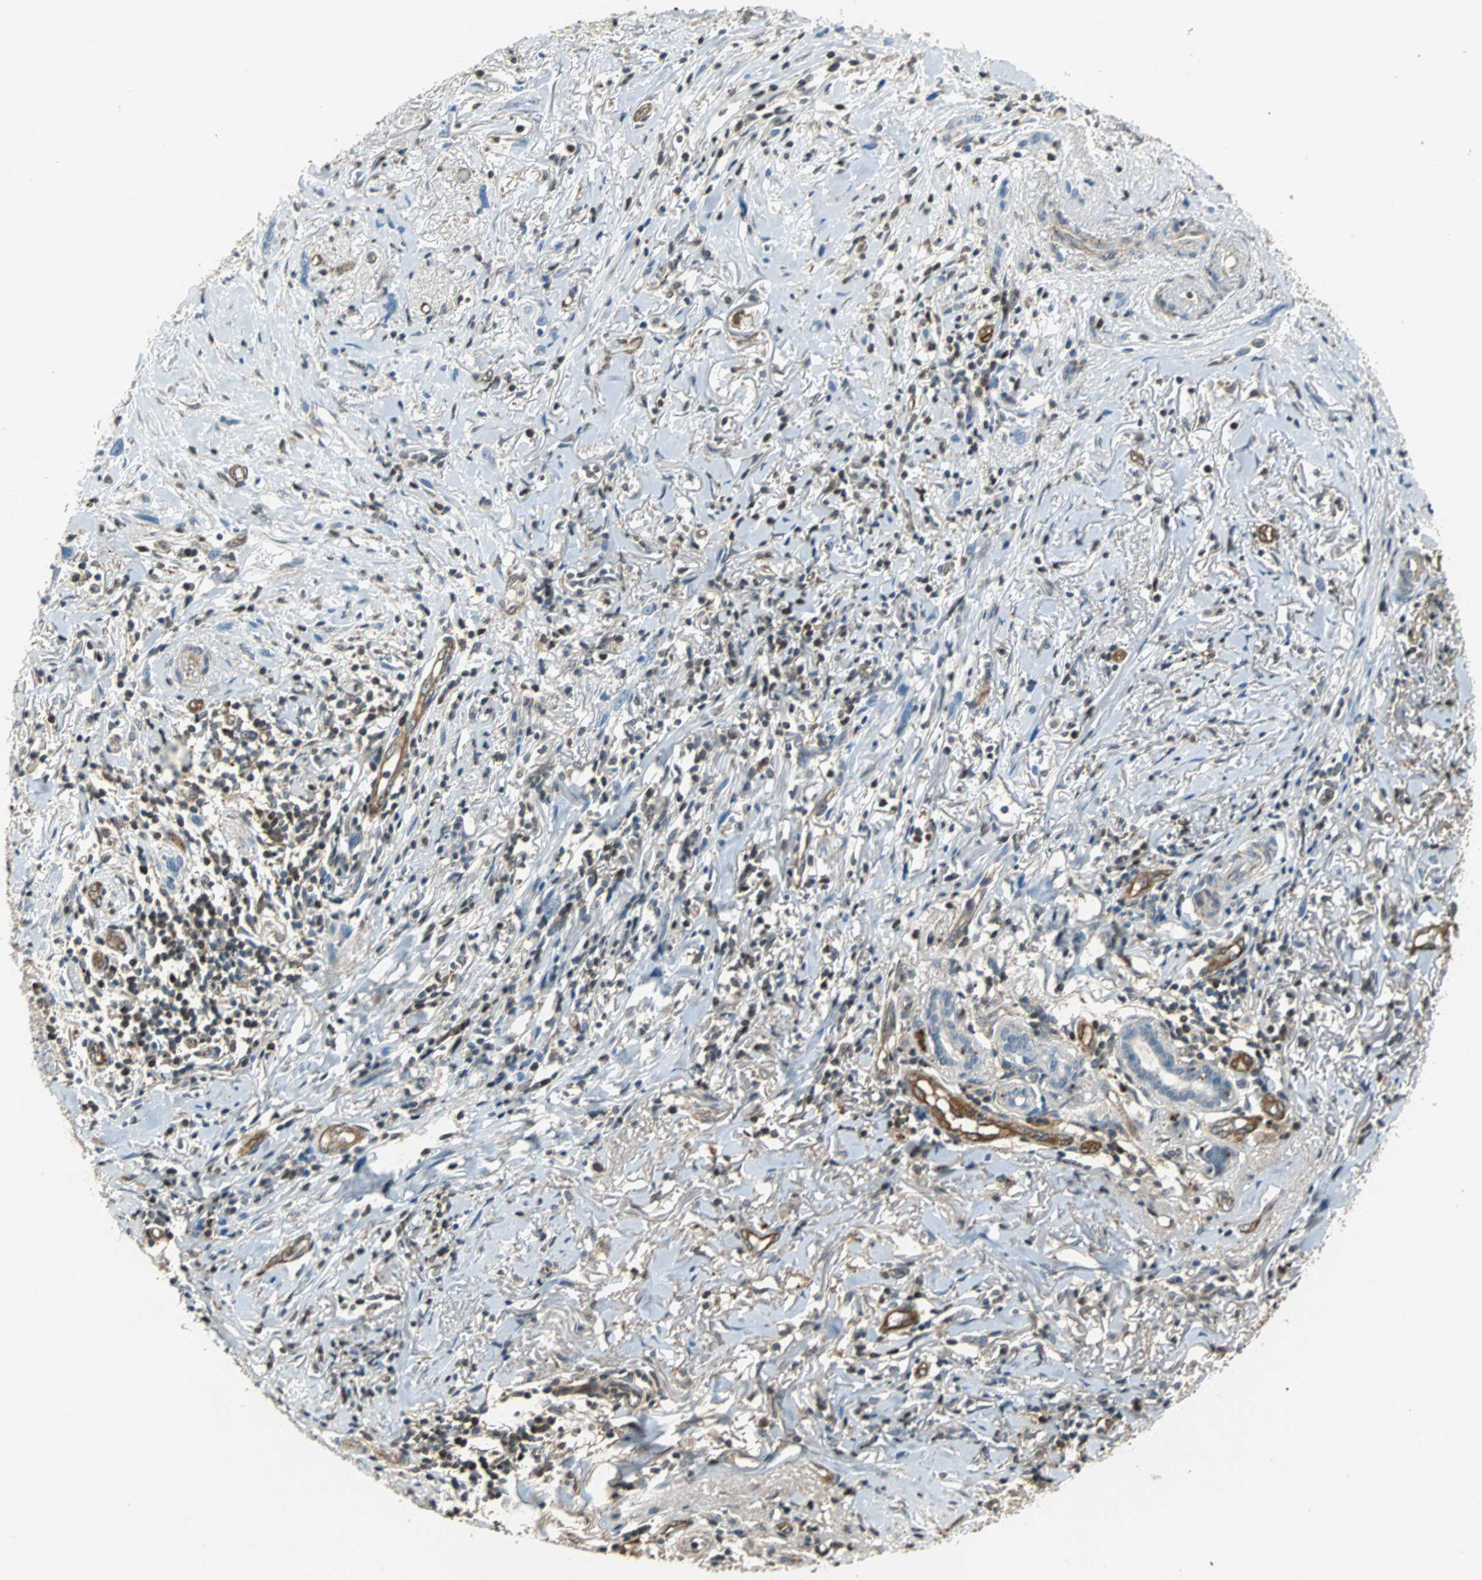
{"staining": {"intensity": "negative", "quantity": "none", "location": "none"}, "tissue": "melanoma", "cell_type": "Tumor cells", "image_type": "cancer", "snomed": [{"axis": "morphology", "description": "Malignant melanoma, NOS"}, {"axis": "topography", "description": "Skin"}], "caption": "DAB (3,3'-diaminobenzidine) immunohistochemical staining of malignant melanoma displays no significant positivity in tumor cells.", "gene": "GSDMD", "patient": {"sex": "male", "age": 91}}